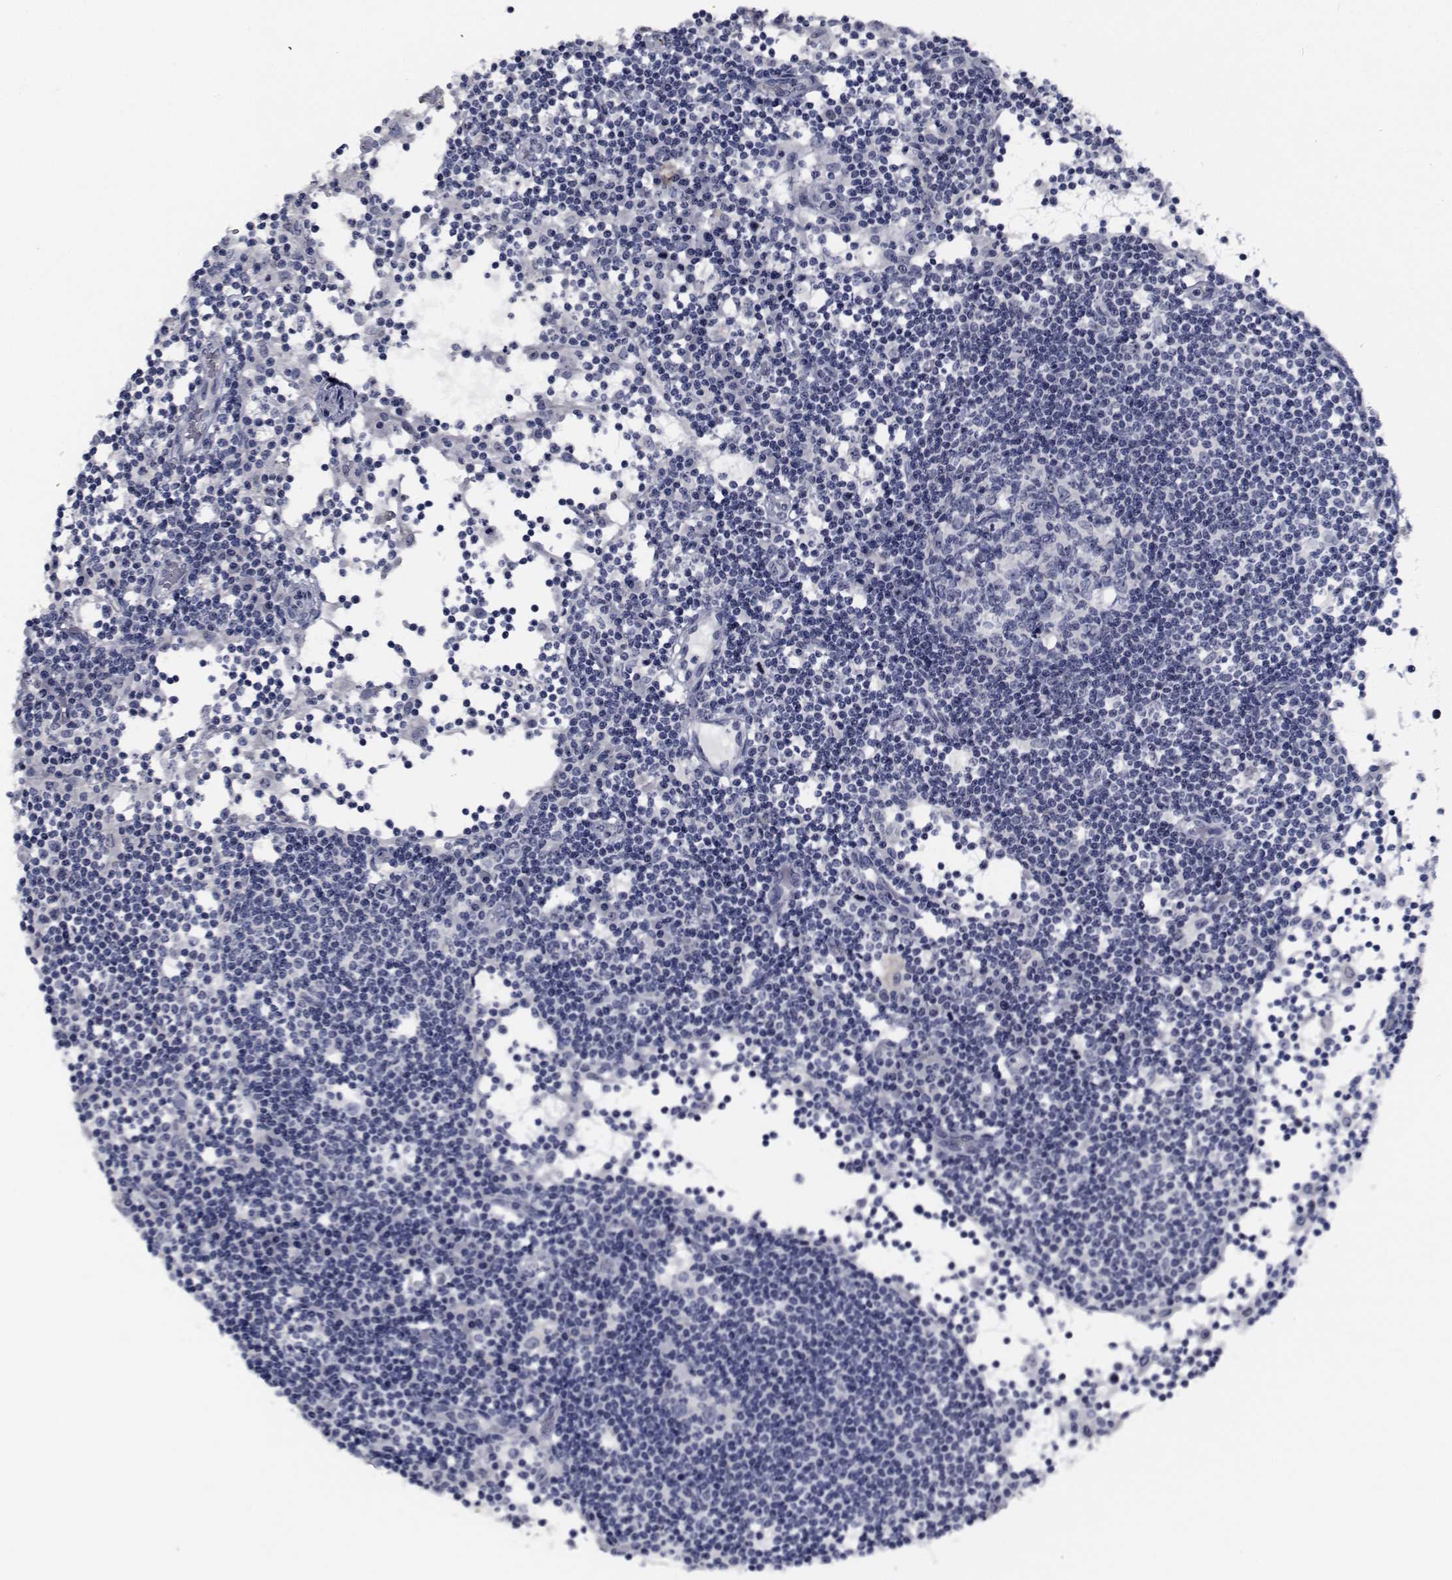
{"staining": {"intensity": "moderate", "quantity": "<25%", "location": "nuclear"}, "tissue": "lymph node", "cell_type": "Germinal center cells", "image_type": "normal", "snomed": [{"axis": "morphology", "description": "Normal tissue, NOS"}, {"axis": "topography", "description": "Lymph node"}], "caption": "Approximately <25% of germinal center cells in unremarkable human lymph node show moderate nuclear protein positivity as visualized by brown immunohistochemical staining.", "gene": "NVL", "patient": {"sex": "female", "age": 72}}